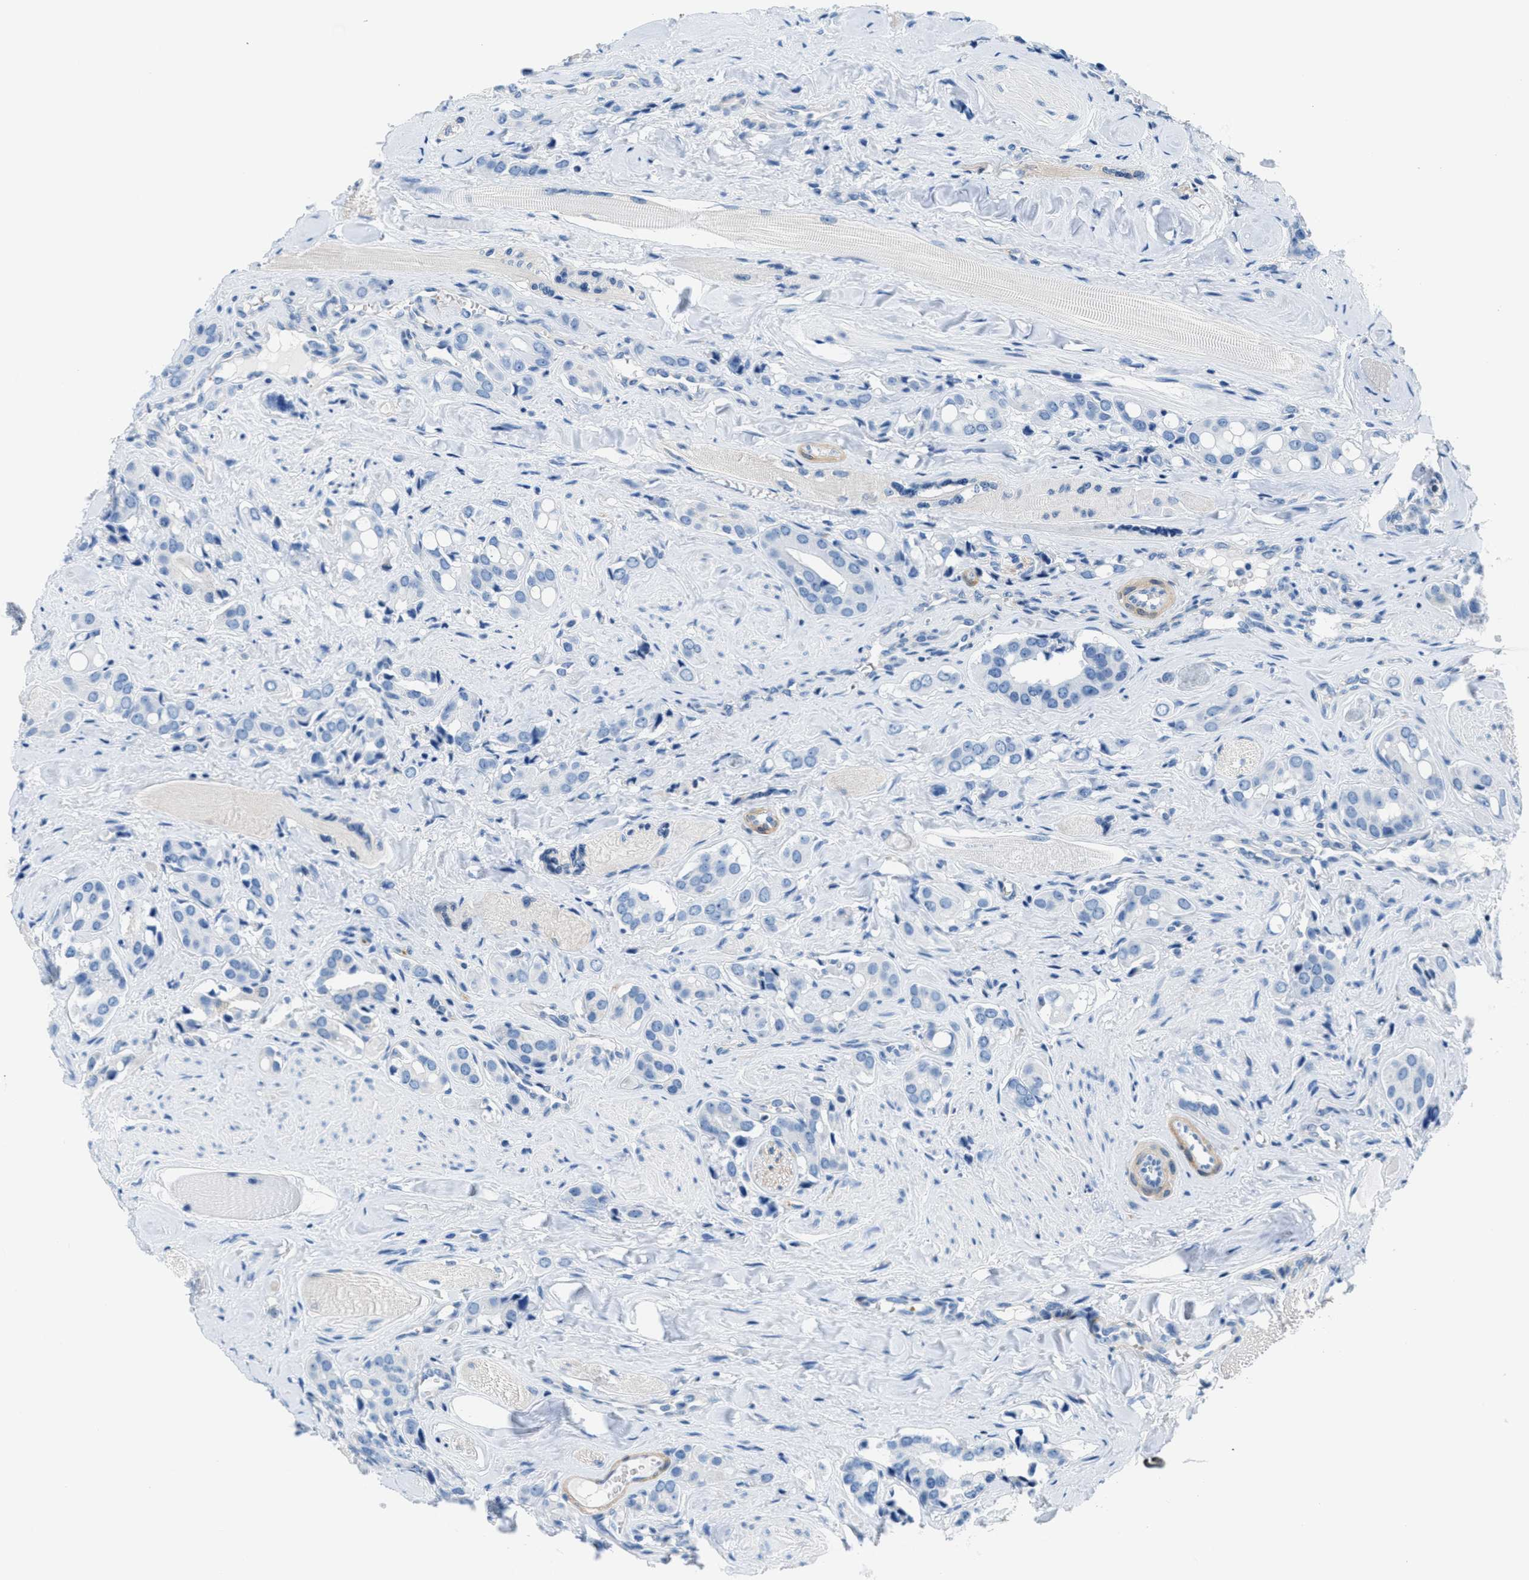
{"staining": {"intensity": "negative", "quantity": "none", "location": "none"}, "tissue": "prostate cancer", "cell_type": "Tumor cells", "image_type": "cancer", "snomed": [{"axis": "morphology", "description": "Adenocarcinoma, High grade"}, {"axis": "topography", "description": "Prostate"}], "caption": "Immunohistochemistry (IHC) micrograph of human prostate cancer (high-grade adenocarcinoma) stained for a protein (brown), which reveals no positivity in tumor cells. Brightfield microscopy of immunohistochemistry (IHC) stained with DAB (brown) and hematoxylin (blue), captured at high magnification.", "gene": "MAPRE2", "patient": {"sex": "male", "age": 52}}